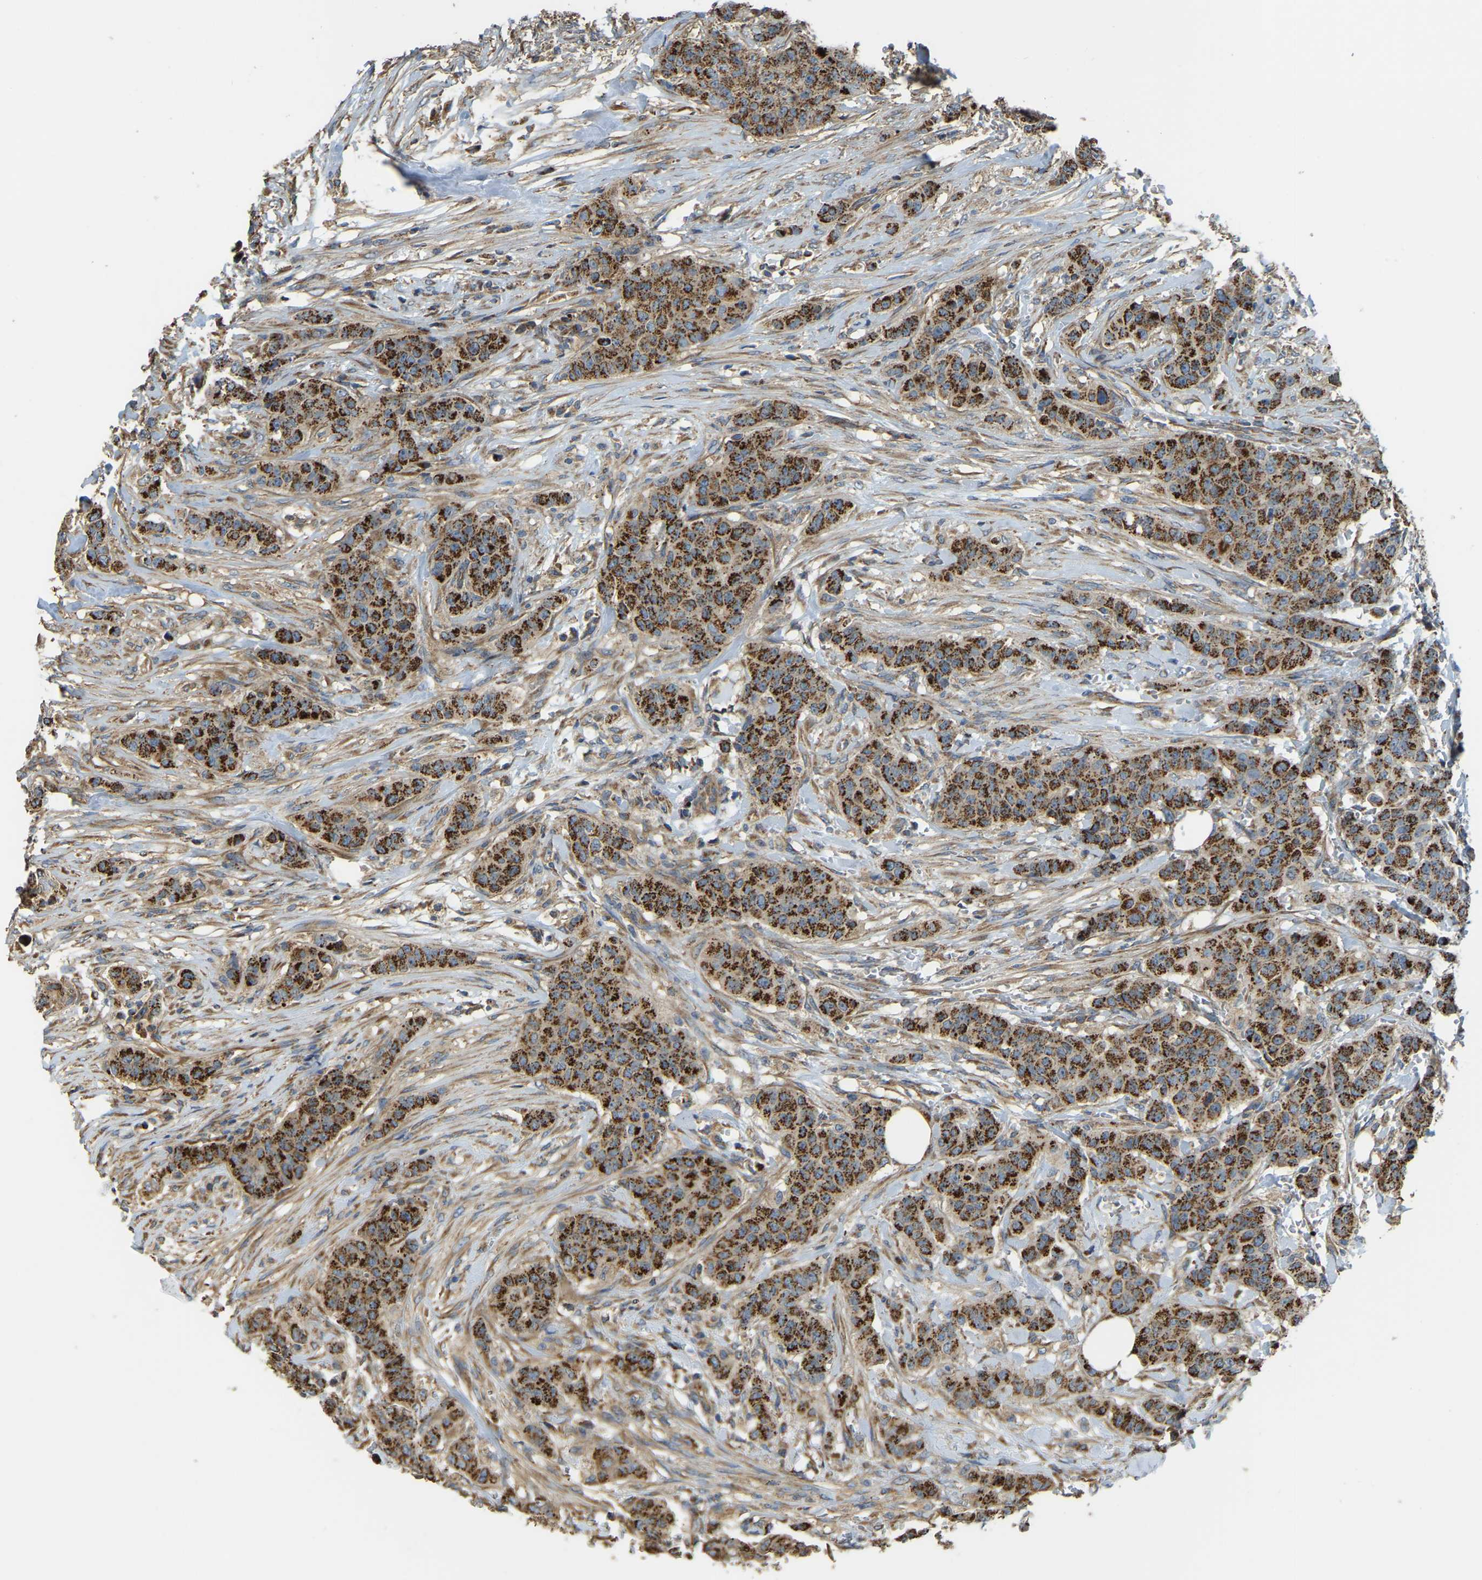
{"staining": {"intensity": "strong", "quantity": ">75%", "location": "cytoplasmic/membranous"}, "tissue": "breast cancer", "cell_type": "Tumor cells", "image_type": "cancer", "snomed": [{"axis": "morphology", "description": "Normal tissue, NOS"}, {"axis": "morphology", "description": "Duct carcinoma"}, {"axis": "topography", "description": "Breast"}], "caption": "The photomicrograph shows immunohistochemical staining of breast cancer. There is strong cytoplasmic/membranous expression is appreciated in approximately >75% of tumor cells.", "gene": "PSMD7", "patient": {"sex": "female", "age": 40}}